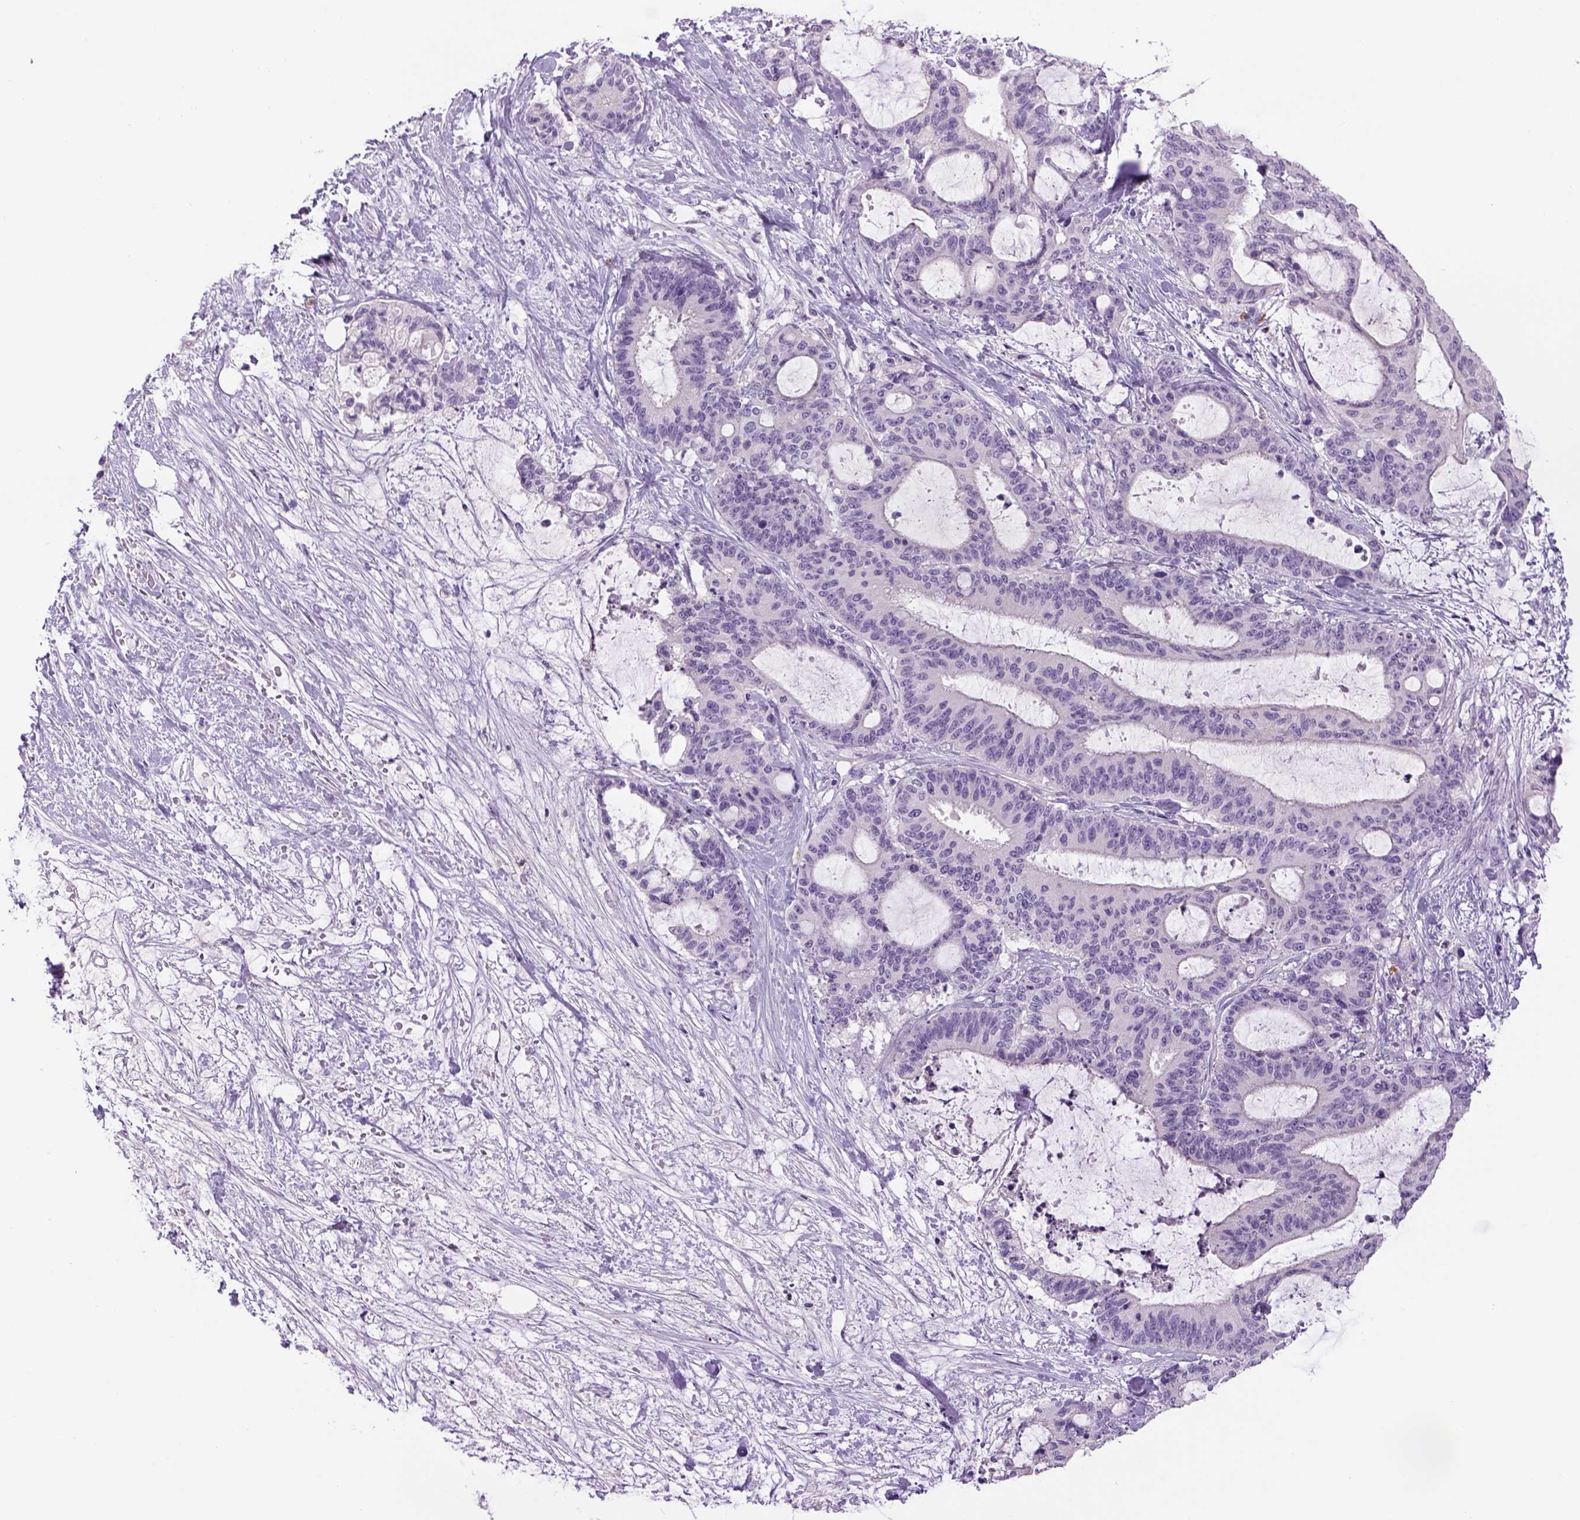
{"staining": {"intensity": "negative", "quantity": "none", "location": "none"}, "tissue": "liver cancer", "cell_type": "Tumor cells", "image_type": "cancer", "snomed": [{"axis": "morphology", "description": "Cholangiocarcinoma"}, {"axis": "topography", "description": "Liver"}], "caption": "The micrograph displays no staining of tumor cells in cholangiocarcinoma (liver).", "gene": "DBH", "patient": {"sex": "female", "age": 73}}